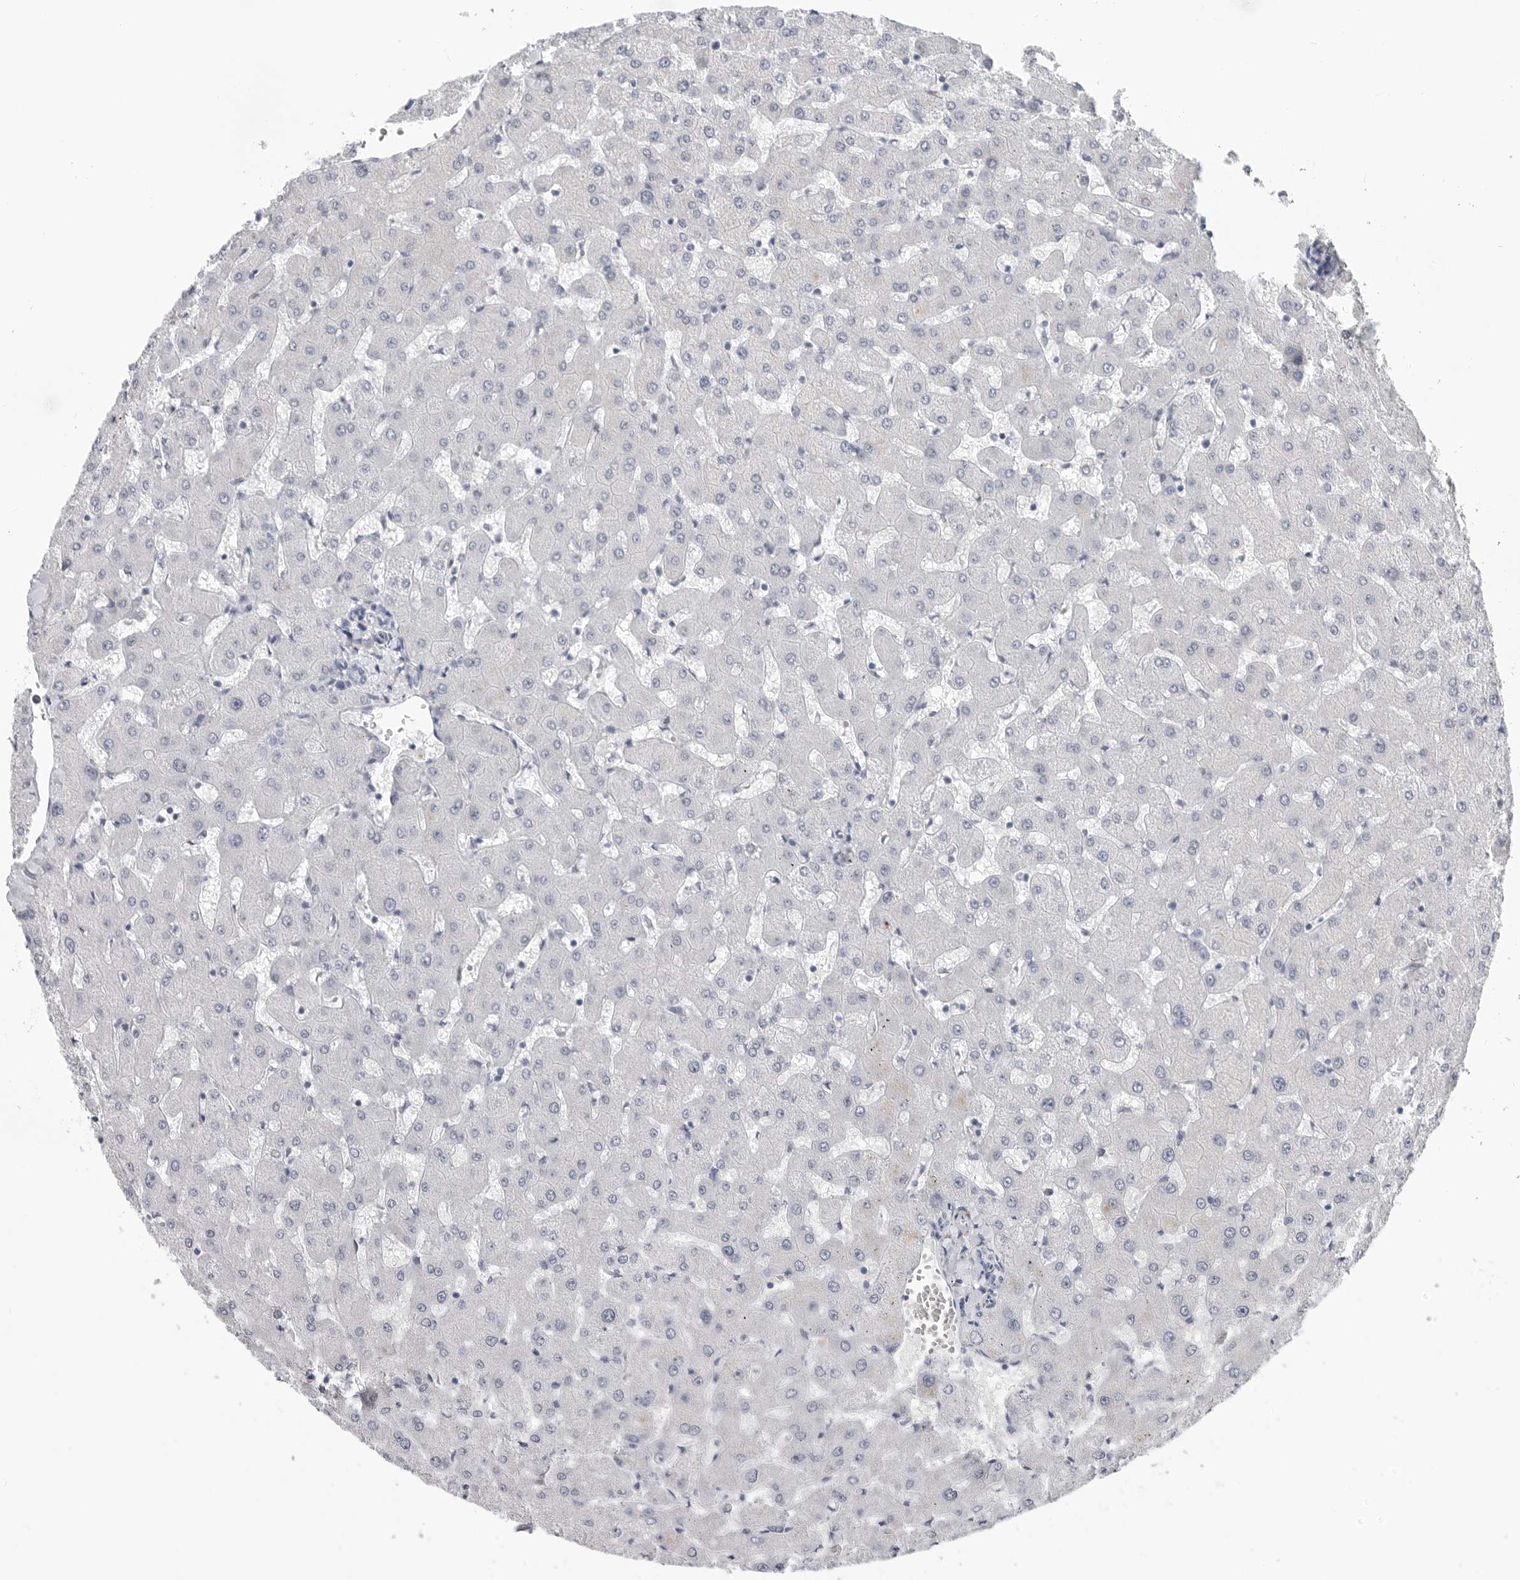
{"staining": {"intensity": "negative", "quantity": "none", "location": "none"}, "tissue": "liver", "cell_type": "Cholangiocytes", "image_type": "normal", "snomed": [{"axis": "morphology", "description": "Normal tissue, NOS"}, {"axis": "topography", "description": "Liver"}], "caption": "IHC micrograph of normal liver: human liver stained with DAB displays no significant protein positivity in cholangiocytes.", "gene": "PLN", "patient": {"sex": "female", "age": 63}}